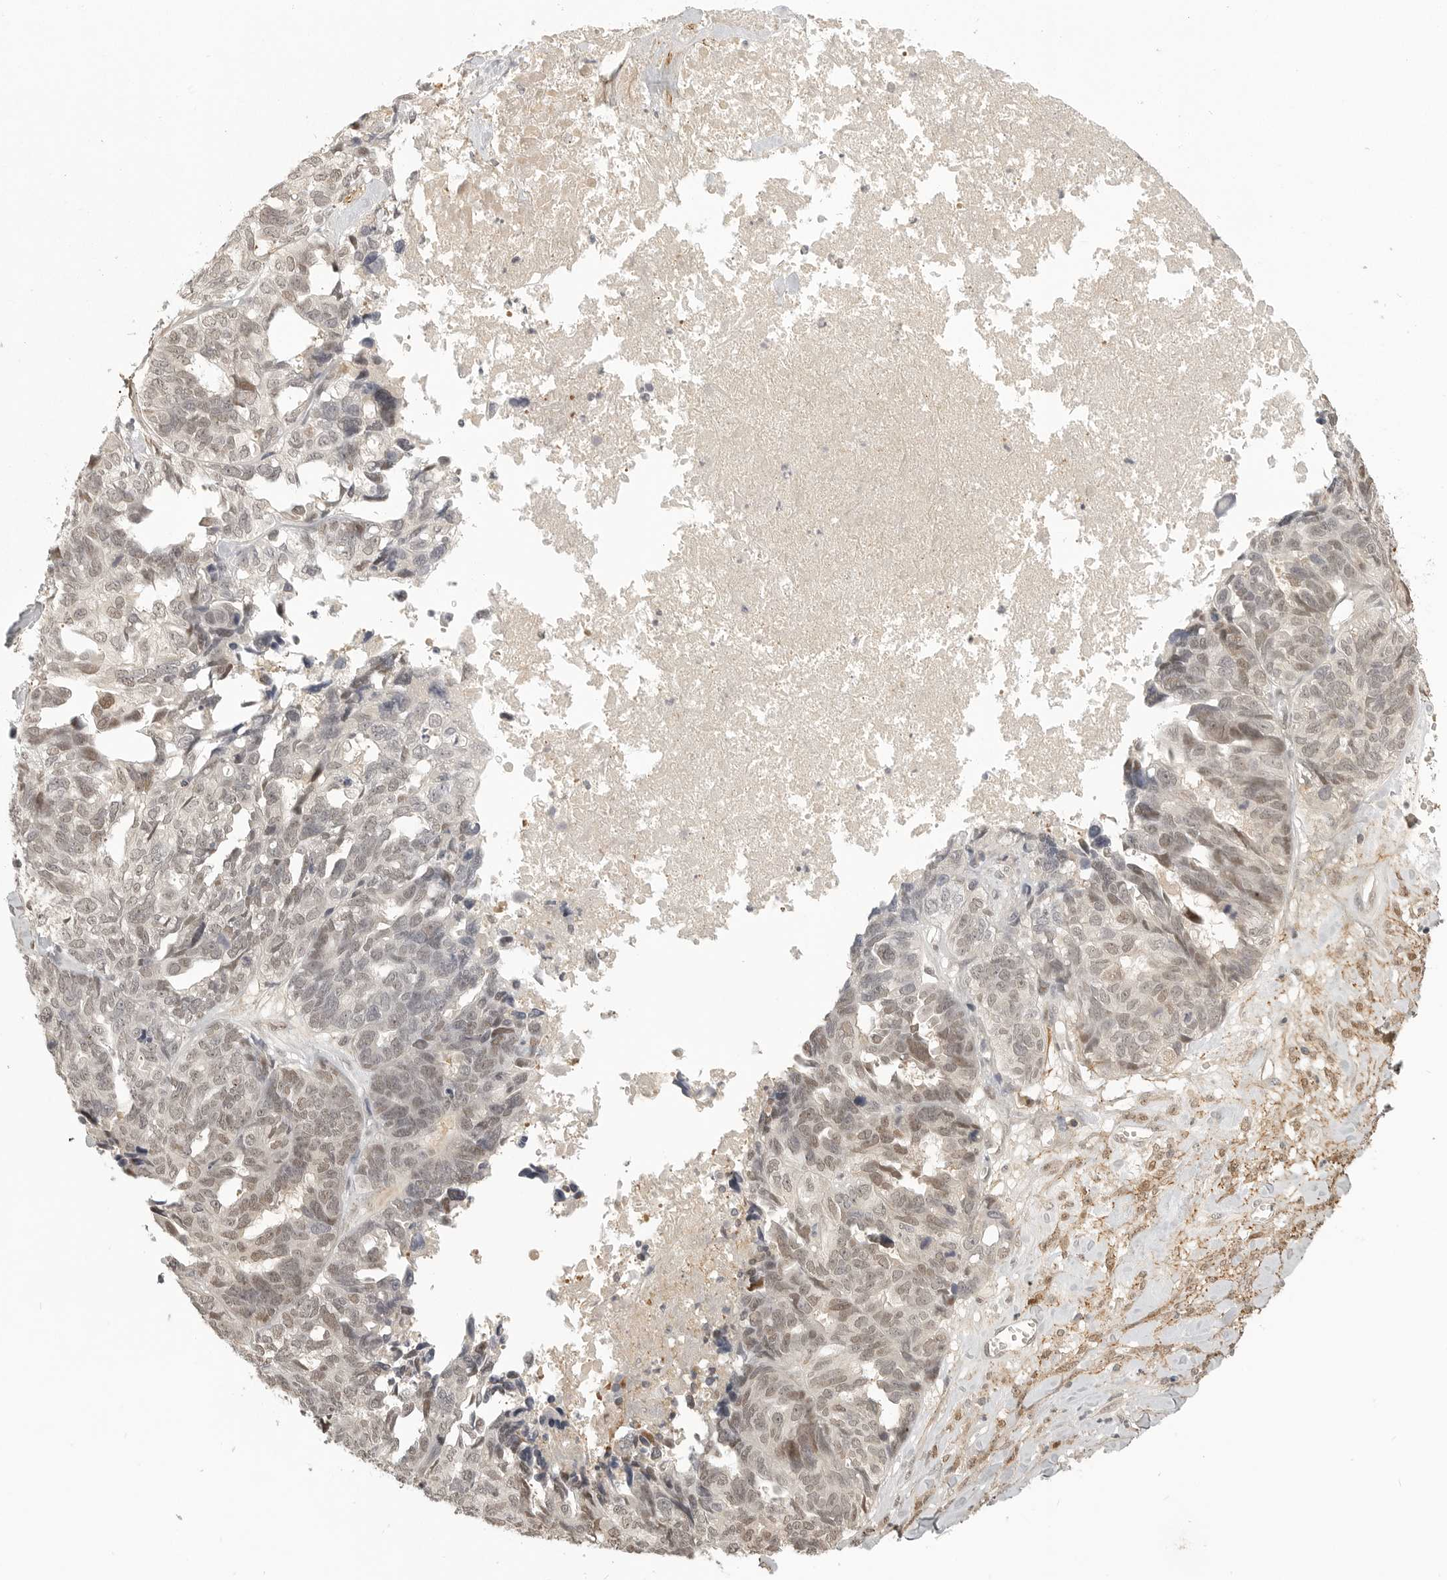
{"staining": {"intensity": "weak", "quantity": ">75%", "location": "nuclear"}, "tissue": "ovarian cancer", "cell_type": "Tumor cells", "image_type": "cancer", "snomed": [{"axis": "morphology", "description": "Cystadenocarcinoma, serous, NOS"}, {"axis": "topography", "description": "Ovary"}], "caption": "Immunohistochemical staining of human serous cystadenocarcinoma (ovarian) shows weak nuclear protein staining in about >75% of tumor cells.", "gene": "UROD", "patient": {"sex": "female", "age": 79}}